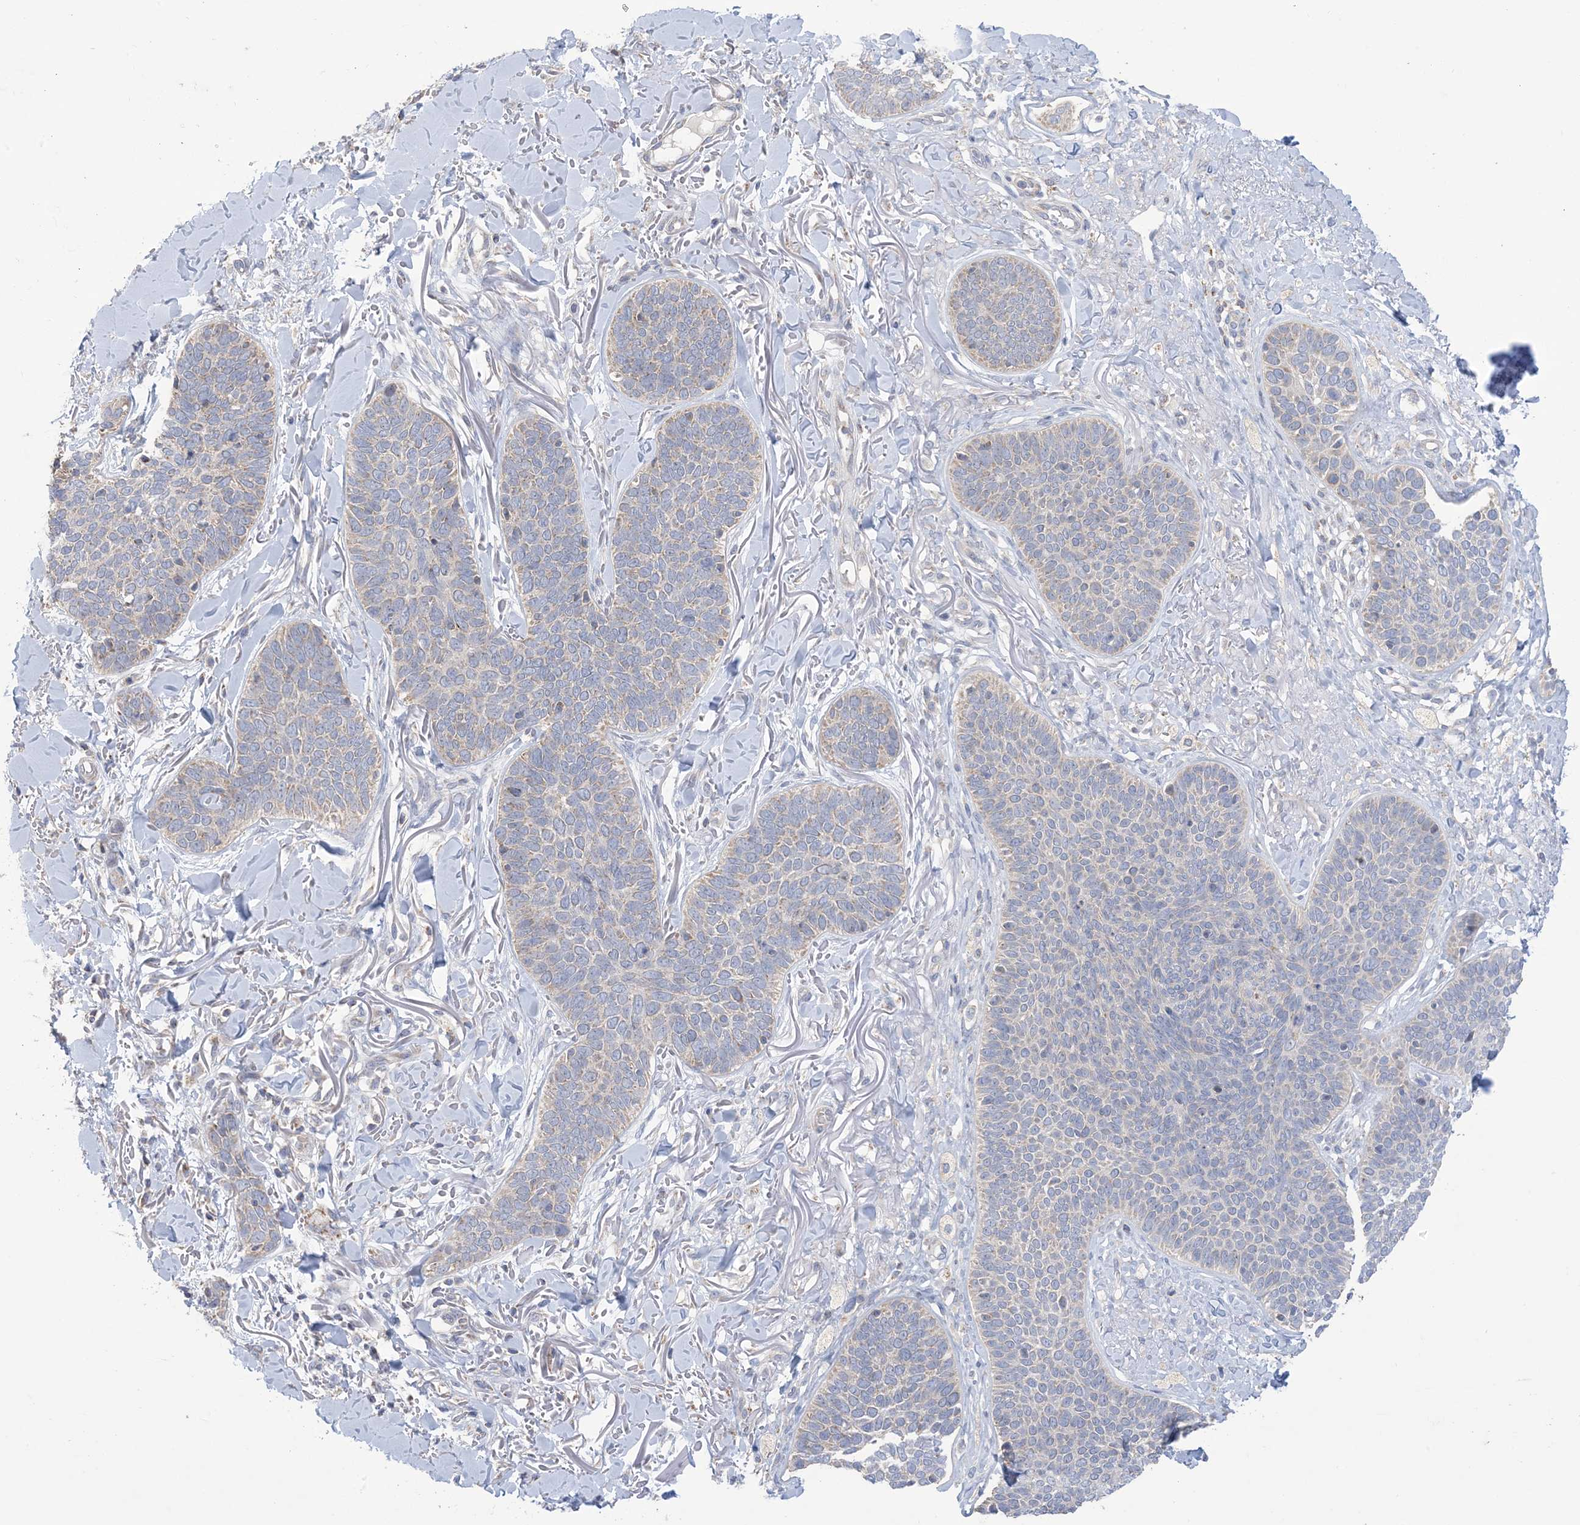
{"staining": {"intensity": "negative", "quantity": "none", "location": "none"}, "tissue": "skin cancer", "cell_type": "Tumor cells", "image_type": "cancer", "snomed": [{"axis": "morphology", "description": "Basal cell carcinoma"}, {"axis": "topography", "description": "Skin"}], "caption": "Tumor cells are negative for protein expression in human basal cell carcinoma (skin).", "gene": "CLEC16A", "patient": {"sex": "male", "age": 85}}